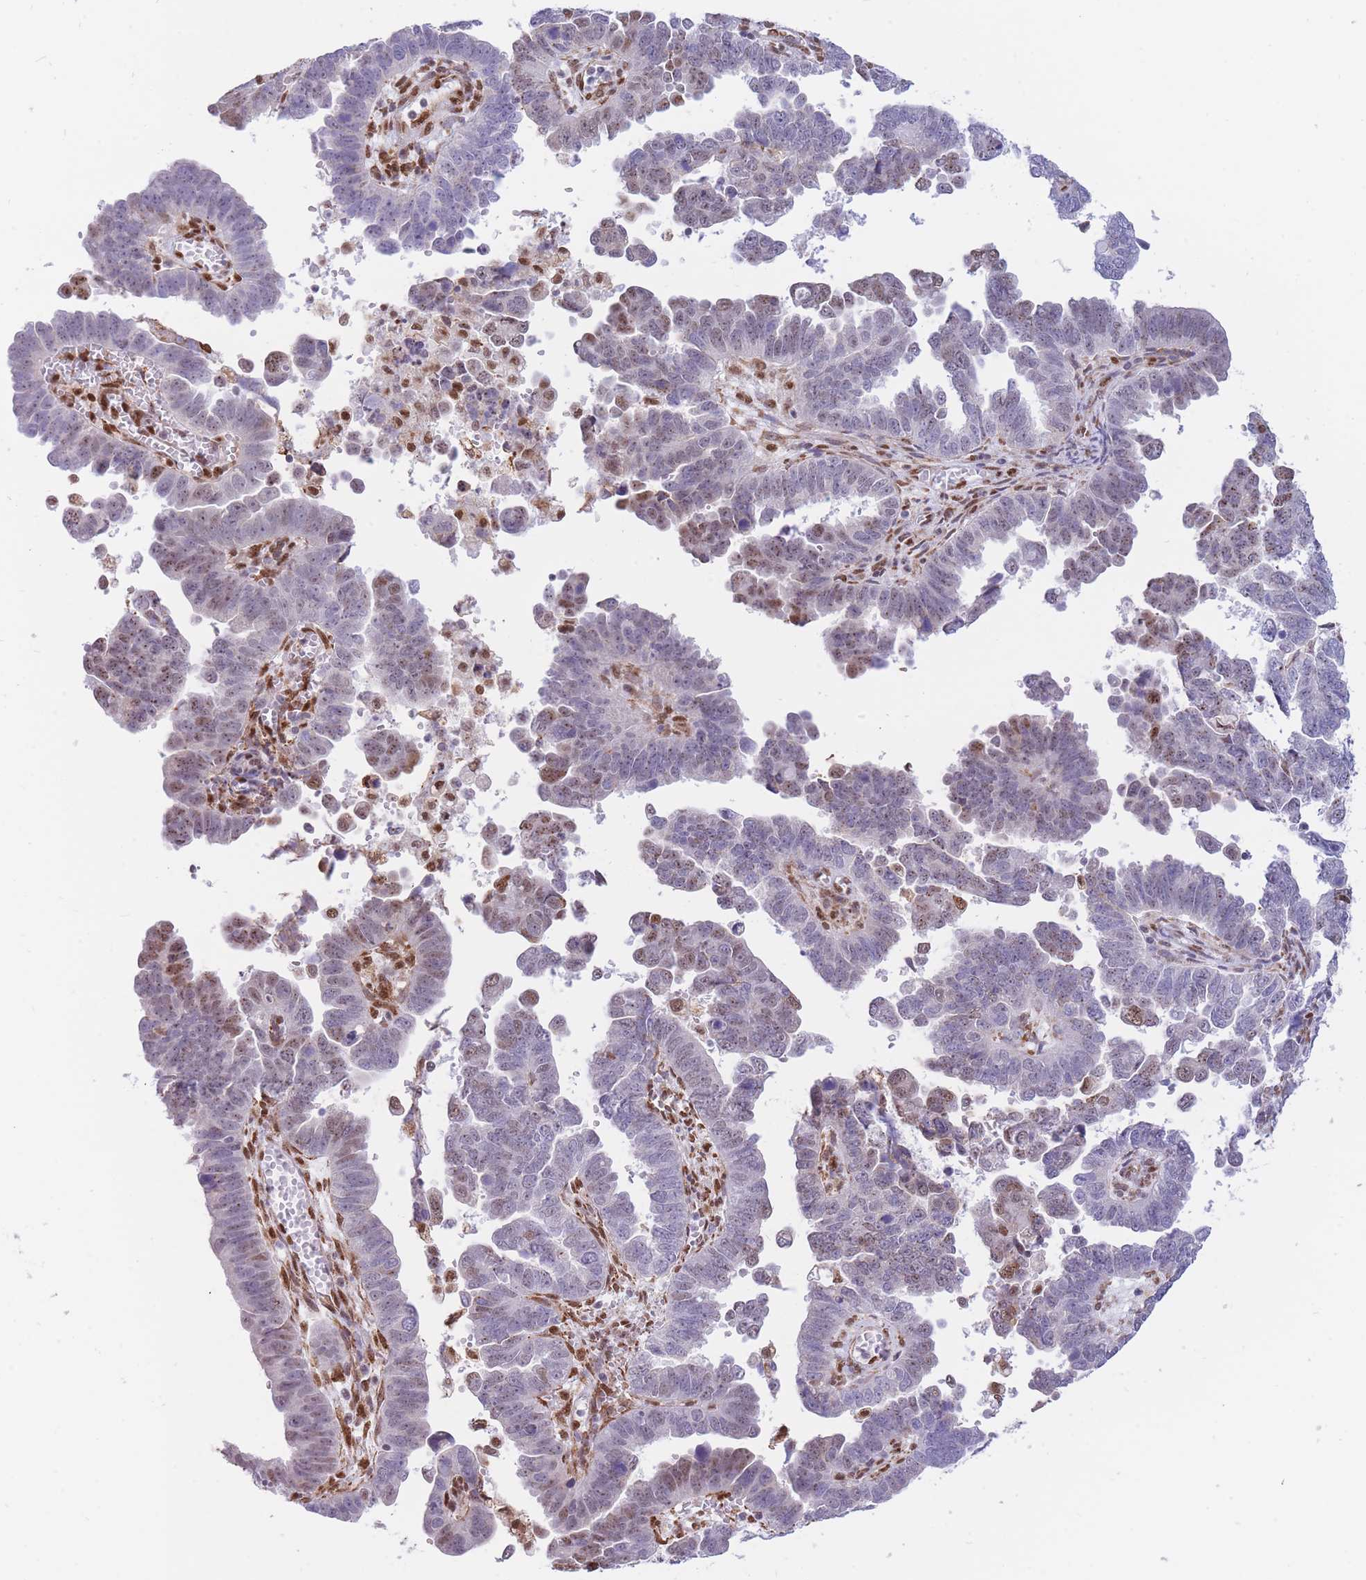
{"staining": {"intensity": "moderate", "quantity": "<25%", "location": "nuclear"}, "tissue": "endometrial cancer", "cell_type": "Tumor cells", "image_type": "cancer", "snomed": [{"axis": "morphology", "description": "Adenocarcinoma, NOS"}, {"axis": "topography", "description": "Endometrium"}], "caption": "Immunohistochemical staining of endometrial cancer (adenocarcinoma) reveals moderate nuclear protein staining in approximately <25% of tumor cells.", "gene": "FAM153A", "patient": {"sex": "female", "age": 75}}